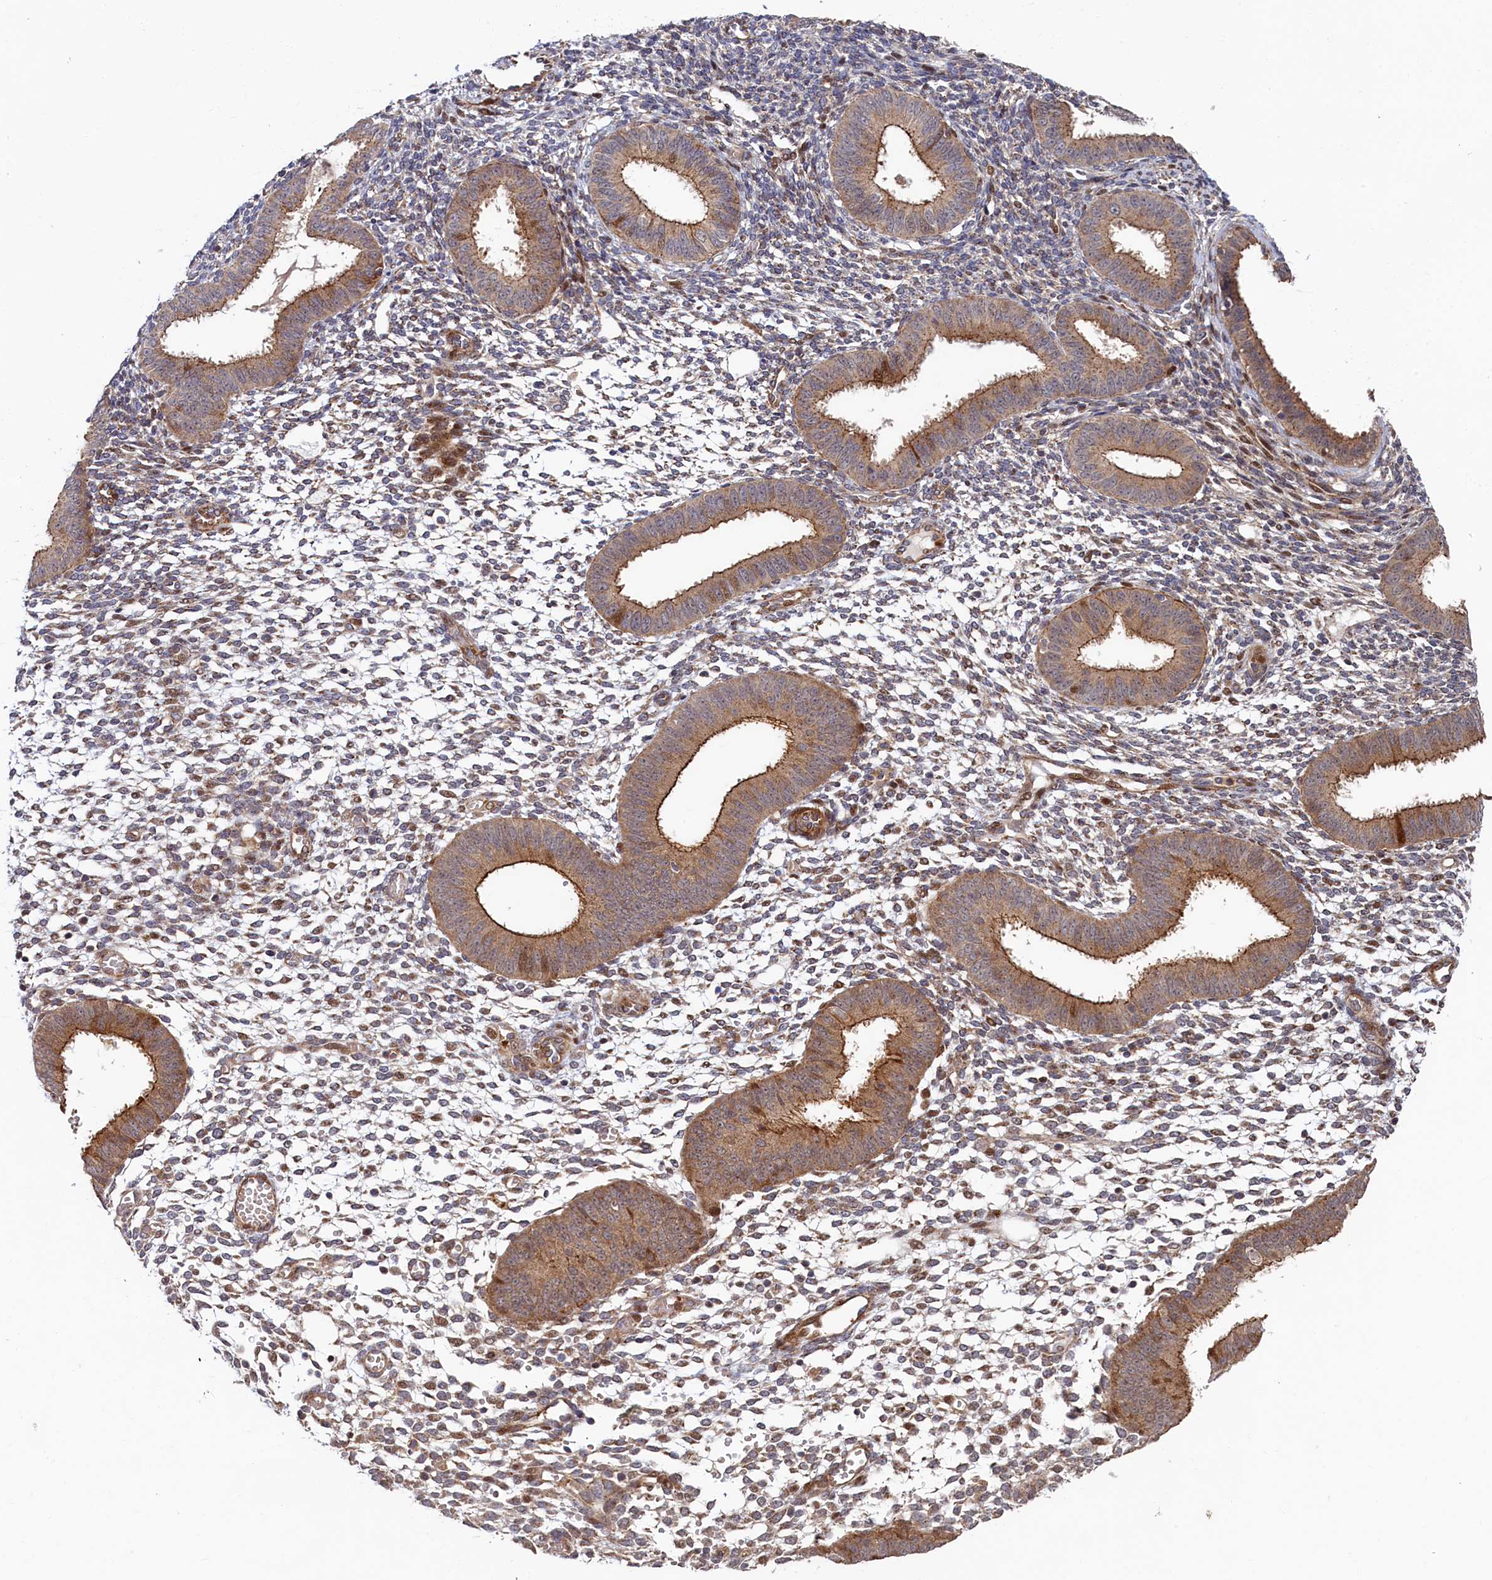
{"staining": {"intensity": "moderate", "quantity": "<25%", "location": "cytoplasmic/membranous,nuclear"}, "tissue": "endometrium", "cell_type": "Cells in endometrial stroma", "image_type": "normal", "snomed": [{"axis": "morphology", "description": "Normal tissue, NOS"}, {"axis": "topography", "description": "Uterus"}, {"axis": "topography", "description": "Endometrium"}], "caption": "A histopathology image showing moderate cytoplasmic/membranous,nuclear staining in approximately <25% of cells in endometrial stroma in unremarkable endometrium, as visualized by brown immunohistochemical staining.", "gene": "PIK3C3", "patient": {"sex": "female", "age": 48}}